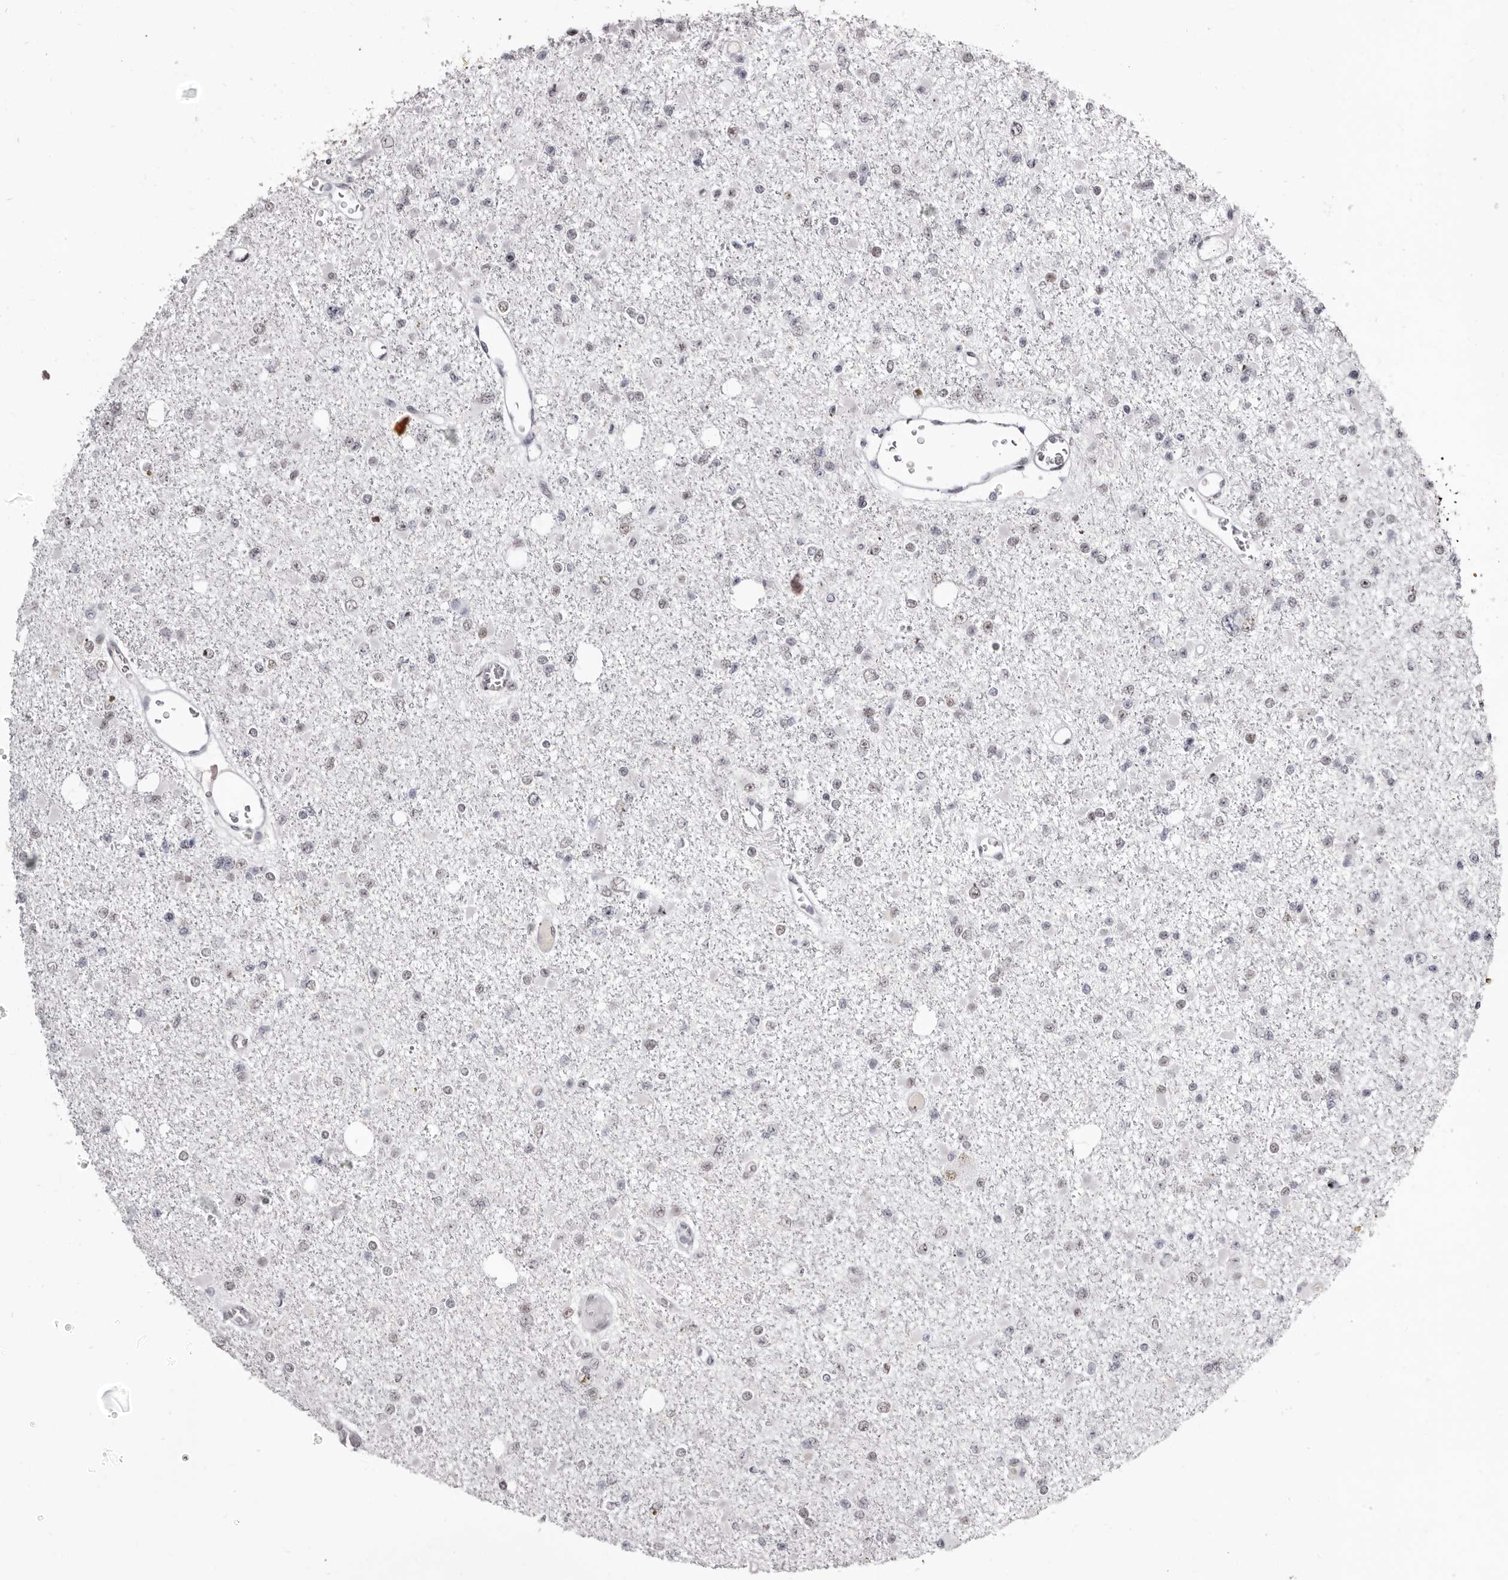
{"staining": {"intensity": "negative", "quantity": "none", "location": "none"}, "tissue": "glioma", "cell_type": "Tumor cells", "image_type": "cancer", "snomed": [{"axis": "morphology", "description": "Glioma, malignant, Low grade"}, {"axis": "topography", "description": "Brain"}], "caption": "This is an immunohistochemistry (IHC) photomicrograph of glioma. There is no staining in tumor cells.", "gene": "ZNF326", "patient": {"sex": "female", "age": 22}}